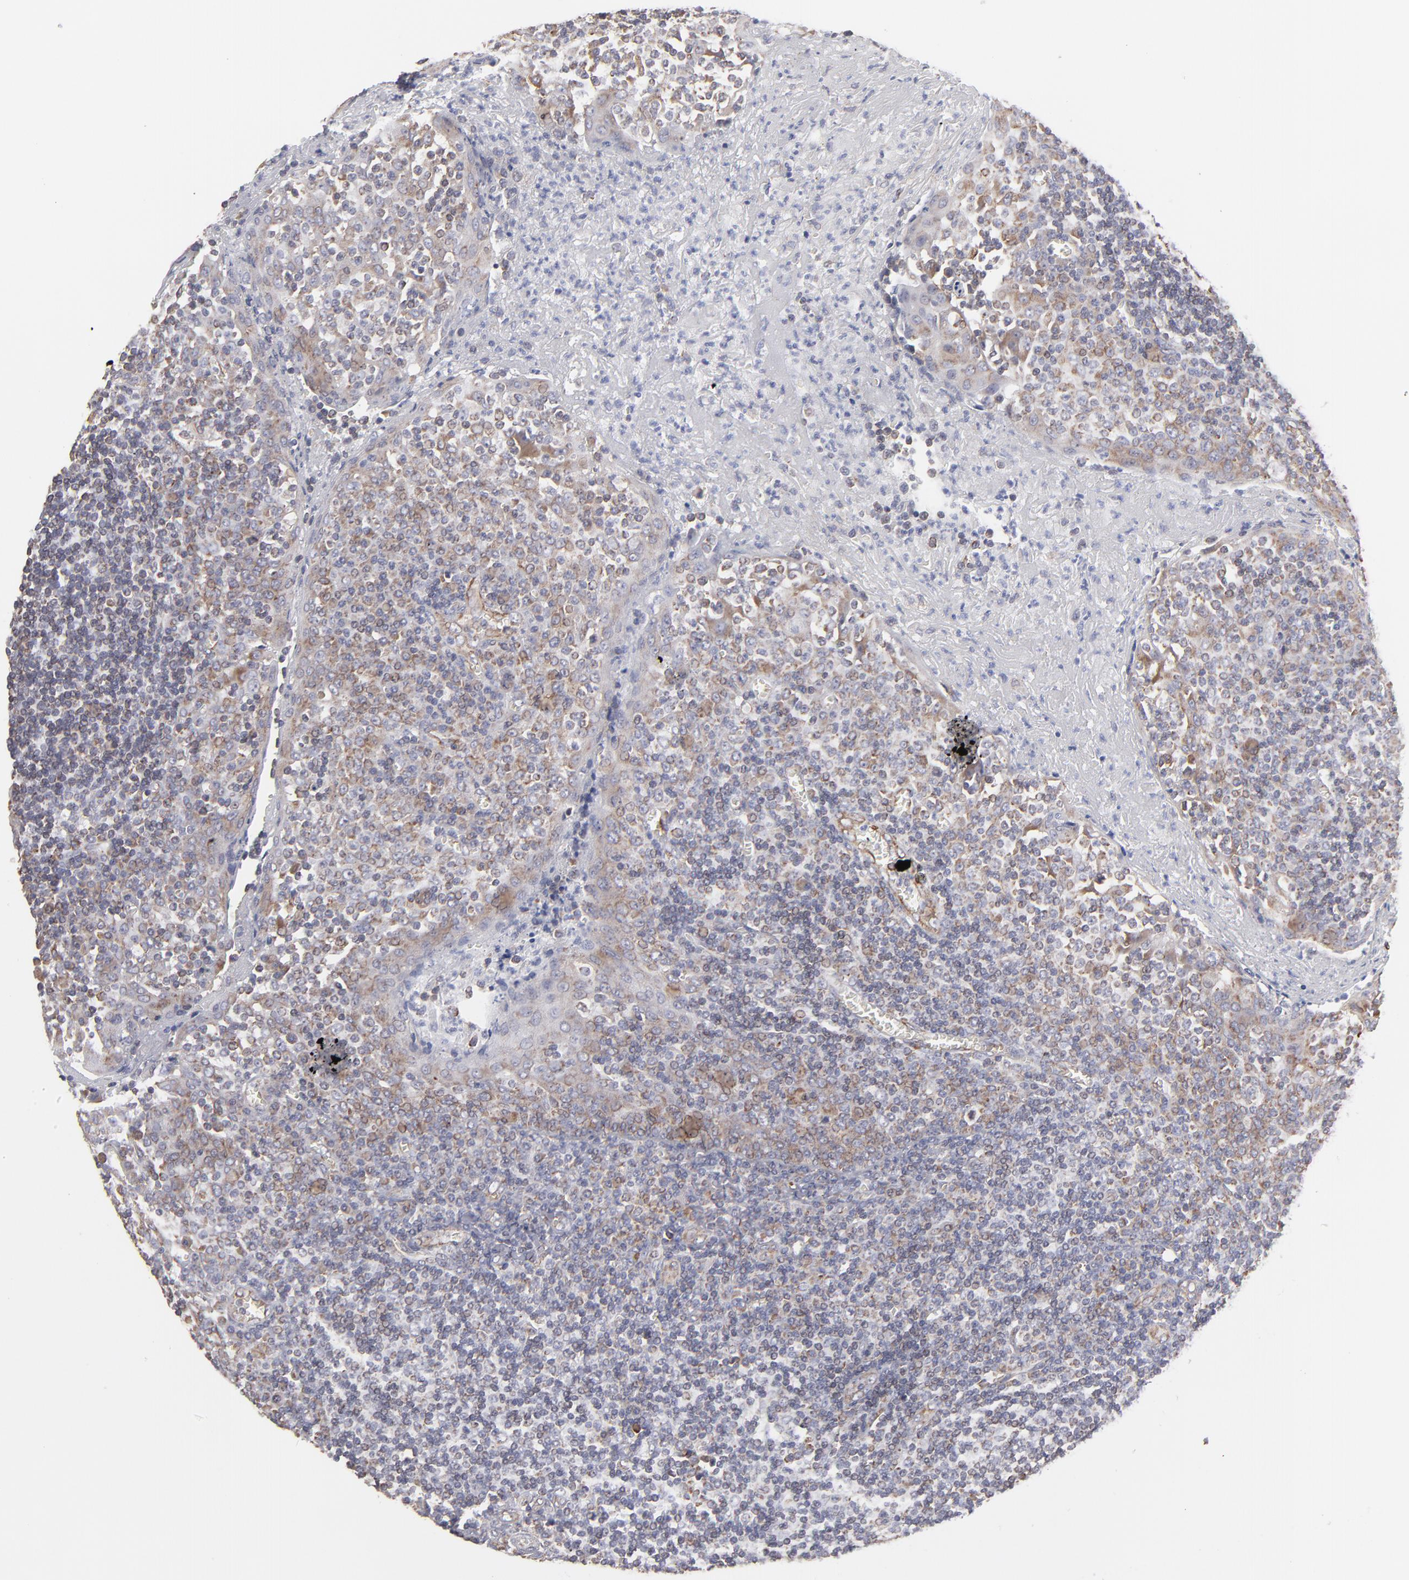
{"staining": {"intensity": "moderate", "quantity": "25%-75%", "location": "cytoplasmic/membranous,nuclear"}, "tissue": "tonsil", "cell_type": "Germinal center cells", "image_type": "normal", "snomed": [{"axis": "morphology", "description": "Normal tissue, NOS"}, {"axis": "topography", "description": "Tonsil"}], "caption": "This is a histology image of IHC staining of benign tonsil, which shows moderate staining in the cytoplasmic/membranous,nuclear of germinal center cells.", "gene": "KTN1", "patient": {"sex": "female", "age": 41}}